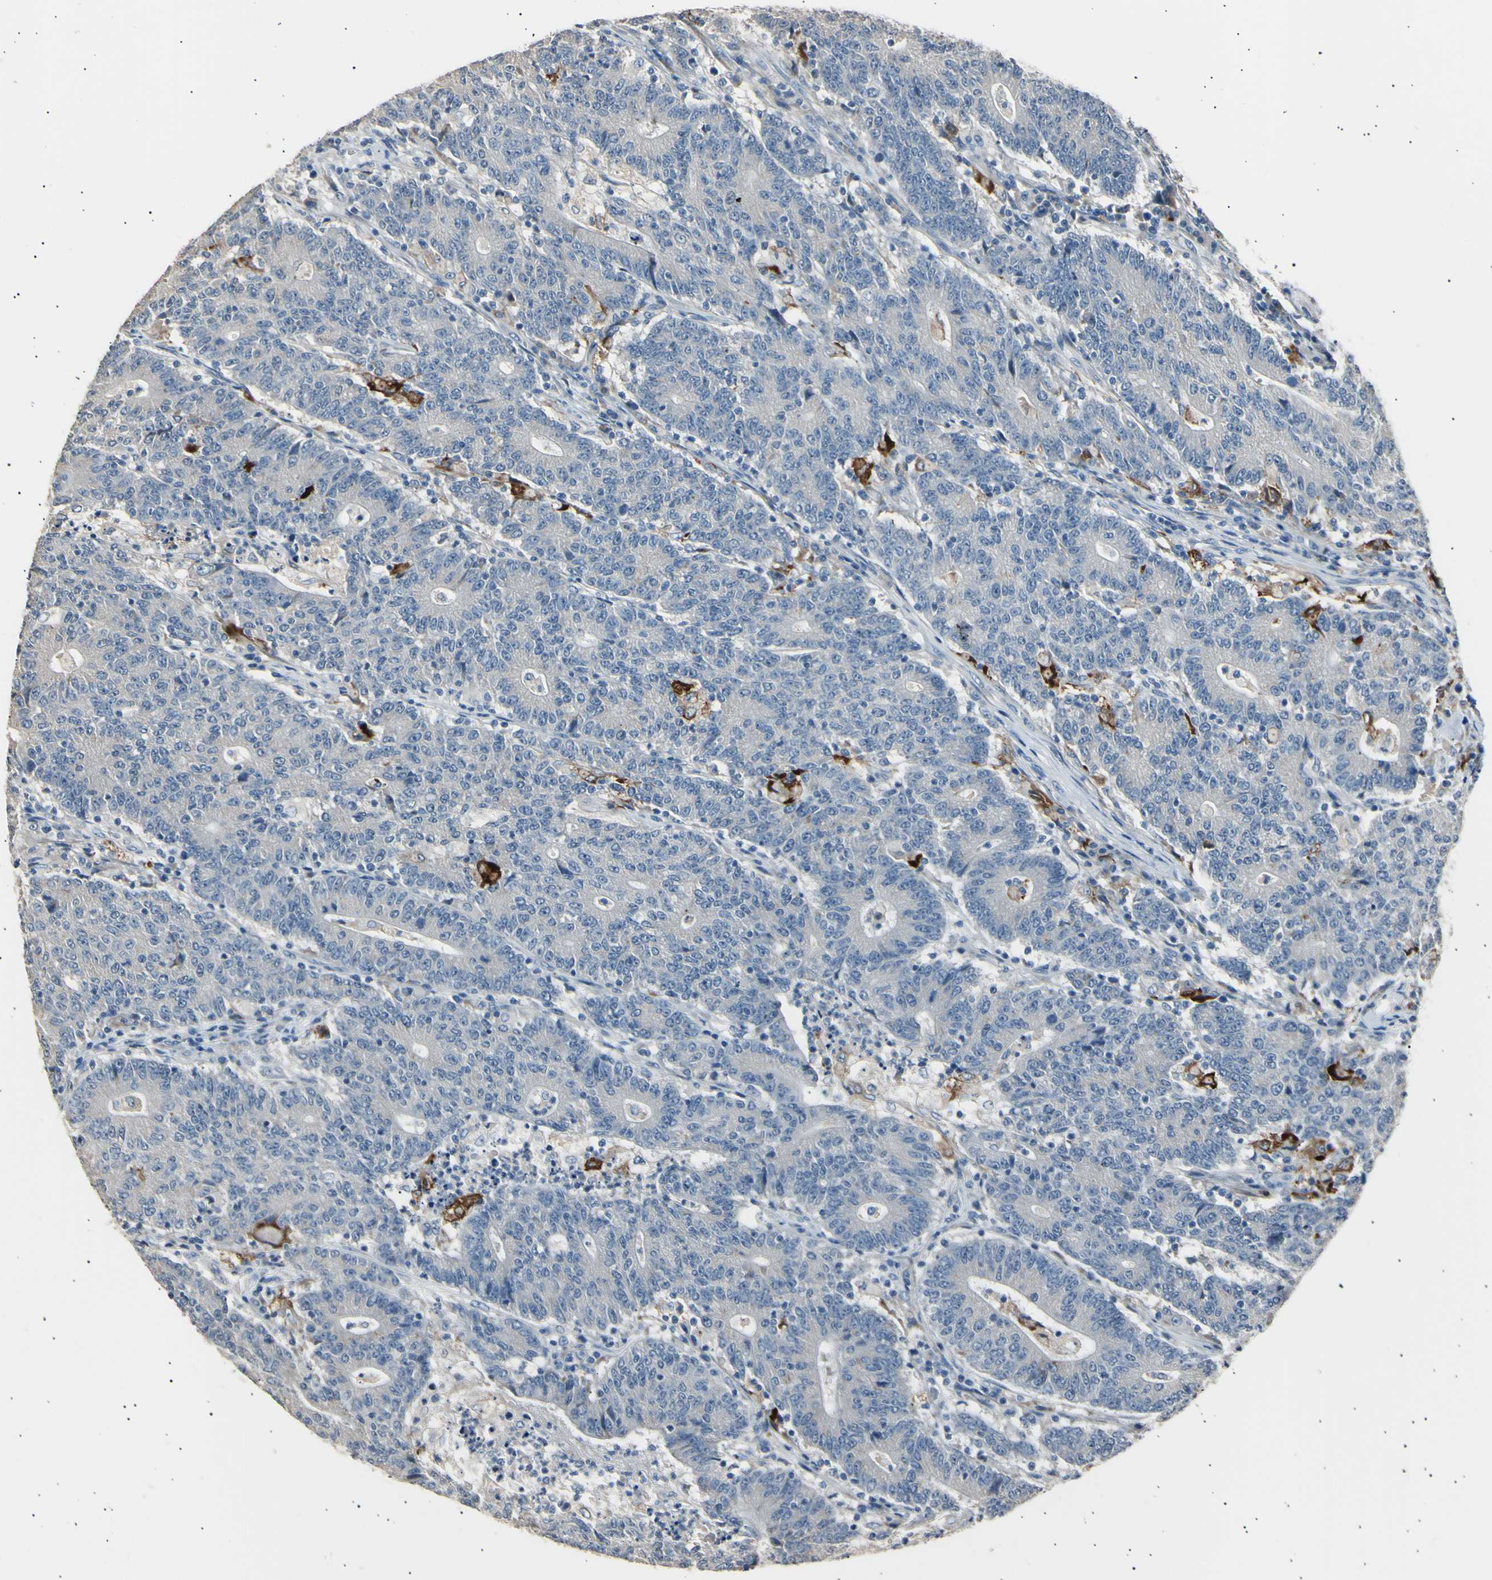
{"staining": {"intensity": "negative", "quantity": "none", "location": "none"}, "tissue": "colorectal cancer", "cell_type": "Tumor cells", "image_type": "cancer", "snomed": [{"axis": "morphology", "description": "Normal tissue, NOS"}, {"axis": "morphology", "description": "Adenocarcinoma, NOS"}, {"axis": "topography", "description": "Colon"}], "caption": "Colorectal cancer (adenocarcinoma) was stained to show a protein in brown. There is no significant positivity in tumor cells.", "gene": "LDLR", "patient": {"sex": "female", "age": 75}}